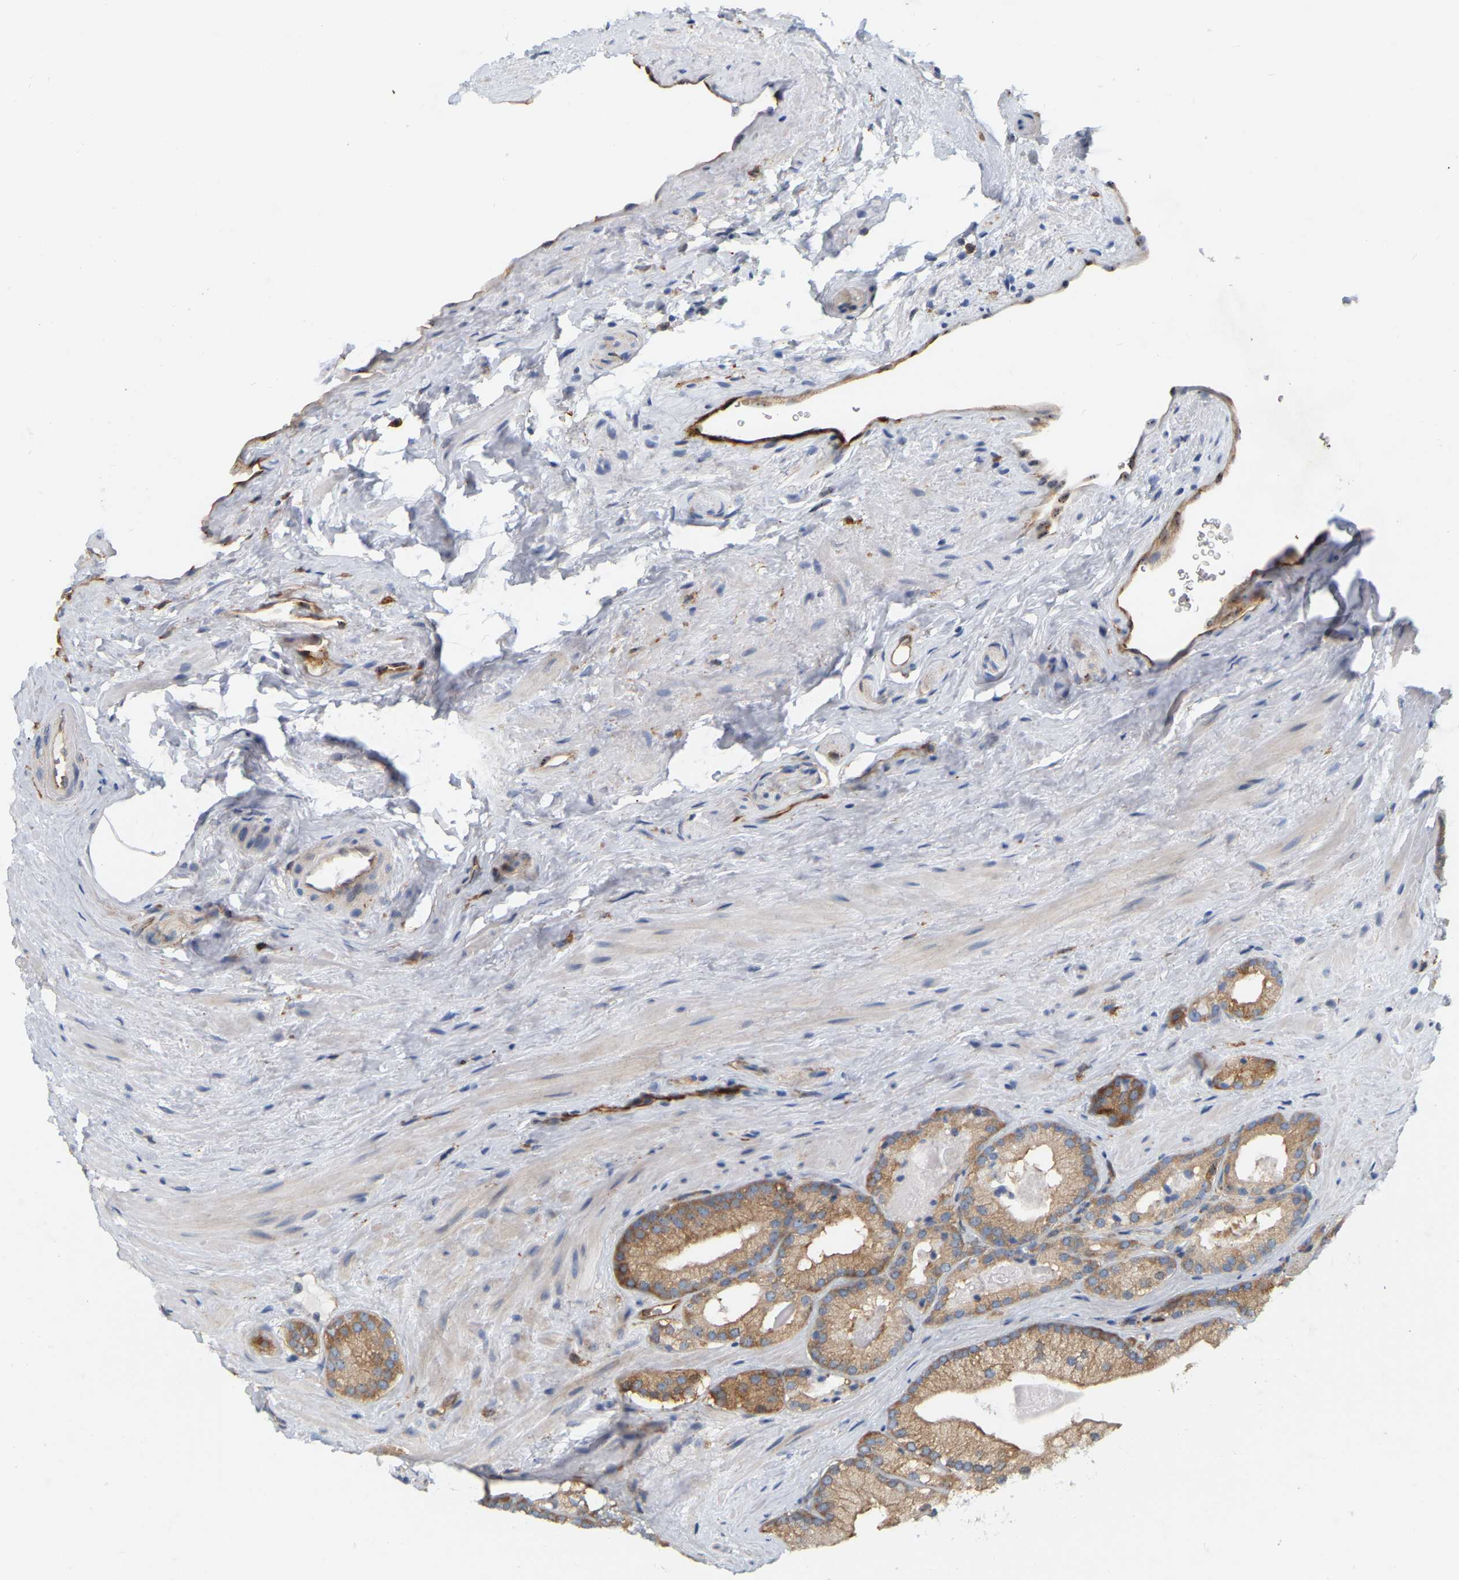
{"staining": {"intensity": "moderate", "quantity": ">75%", "location": "cytoplasmic/membranous"}, "tissue": "prostate cancer", "cell_type": "Tumor cells", "image_type": "cancer", "snomed": [{"axis": "morphology", "description": "Adenocarcinoma, Low grade"}, {"axis": "topography", "description": "Prostate"}], "caption": "Immunohistochemical staining of human prostate adenocarcinoma (low-grade) shows medium levels of moderate cytoplasmic/membranous protein expression in about >75% of tumor cells.", "gene": "RAPH1", "patient": {"sex": "male", "age": 65}}